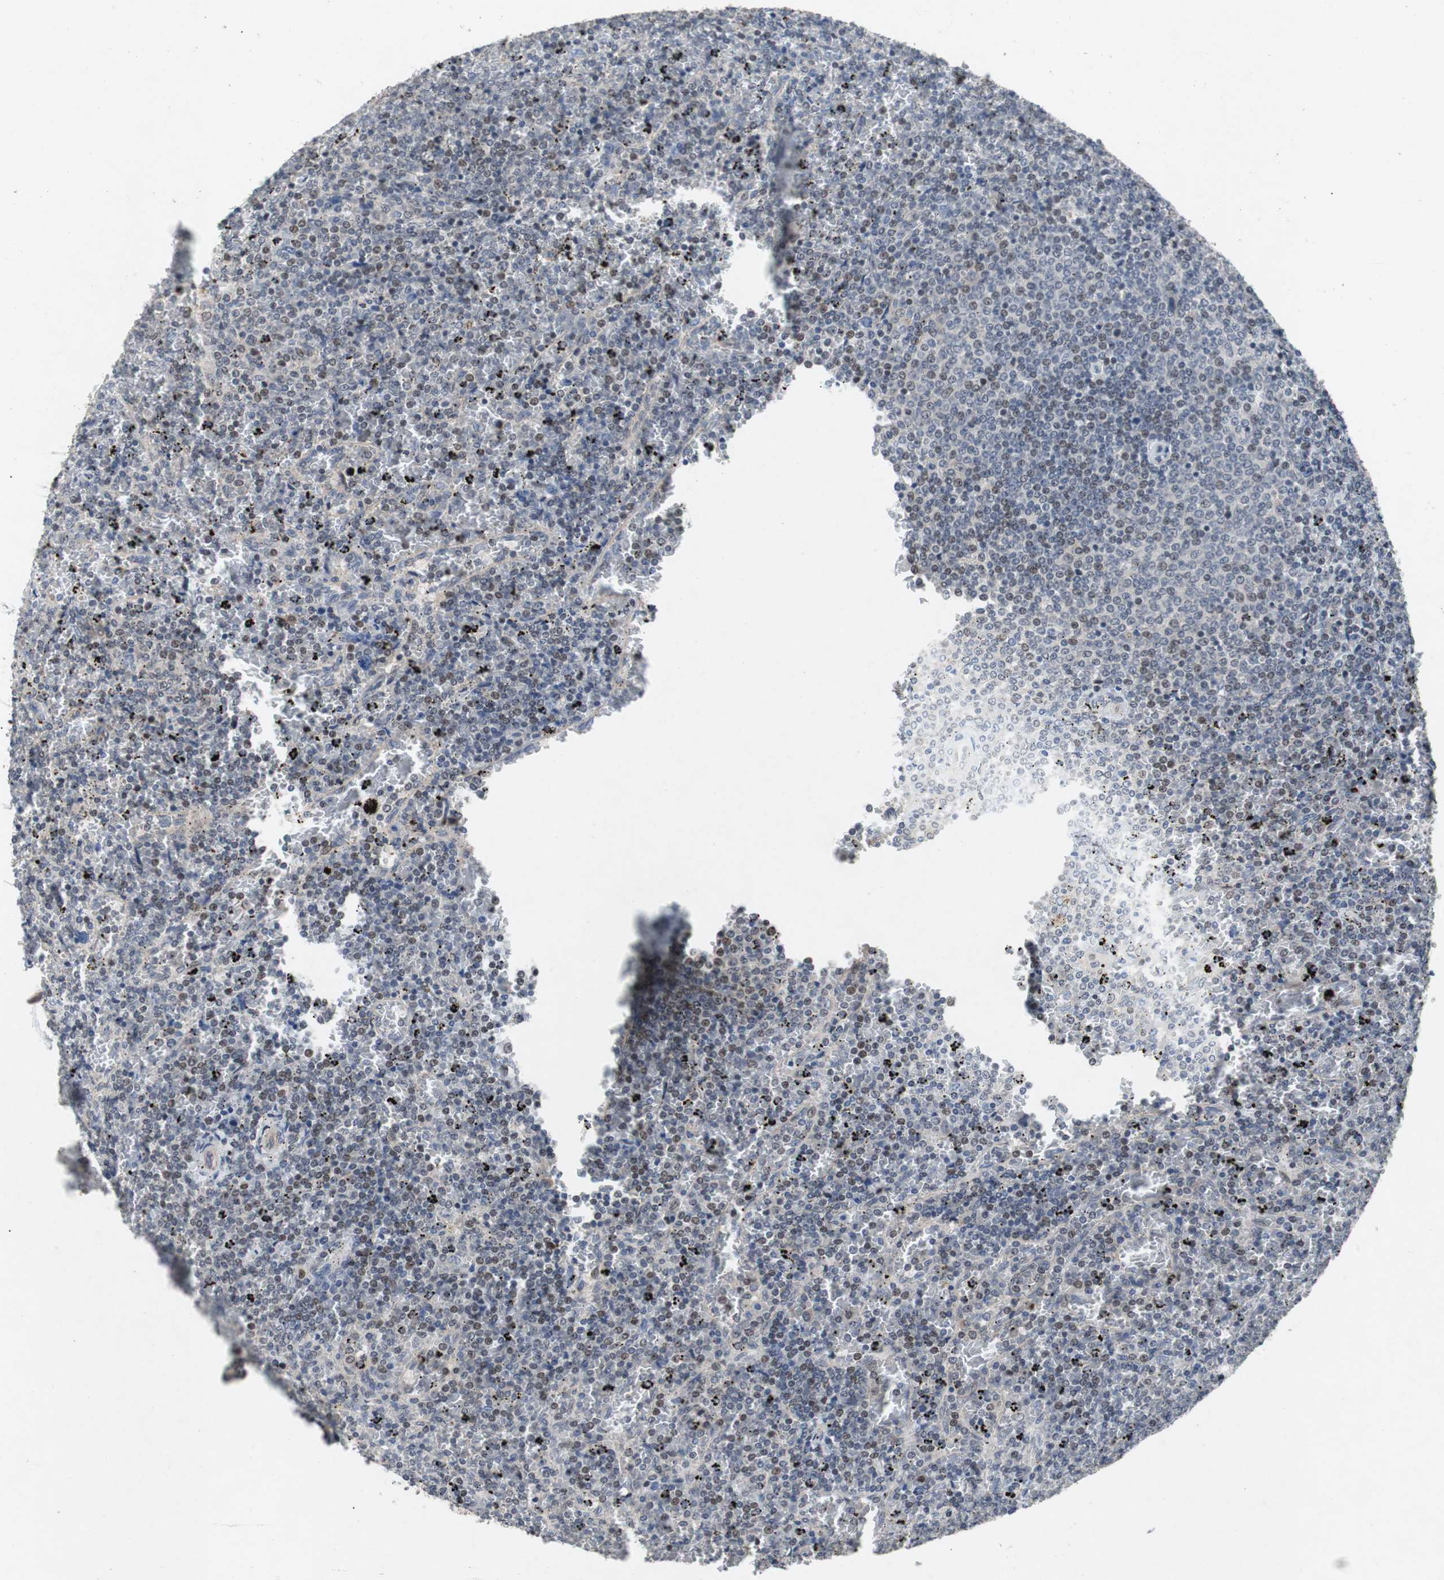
{"staining": {"intensity": "weak", "quantity": "25%-75%", "location": "nuclear"}, "tissue": "lymphoma", "cell_type": "Tumor cells", "image_type": "cancer", "snomed": [{"axis": "morphology", "description": "Malignant lymphoma, non-Hodgkin's type, Low grade"}, {"axis": "topography", "description": "Spleen"}], "caption": "This image exhibits low-grade malignant lymphoma, non-Hodgkin's type stained with immunohistochemistry (IHC) to label a protein in brown. The nuclear of tumor cells show weak positivity for the protein. Nuclei are counter-stained blue.", "gene": "TP63", "patient": {"sex": "female", "age": 77}}